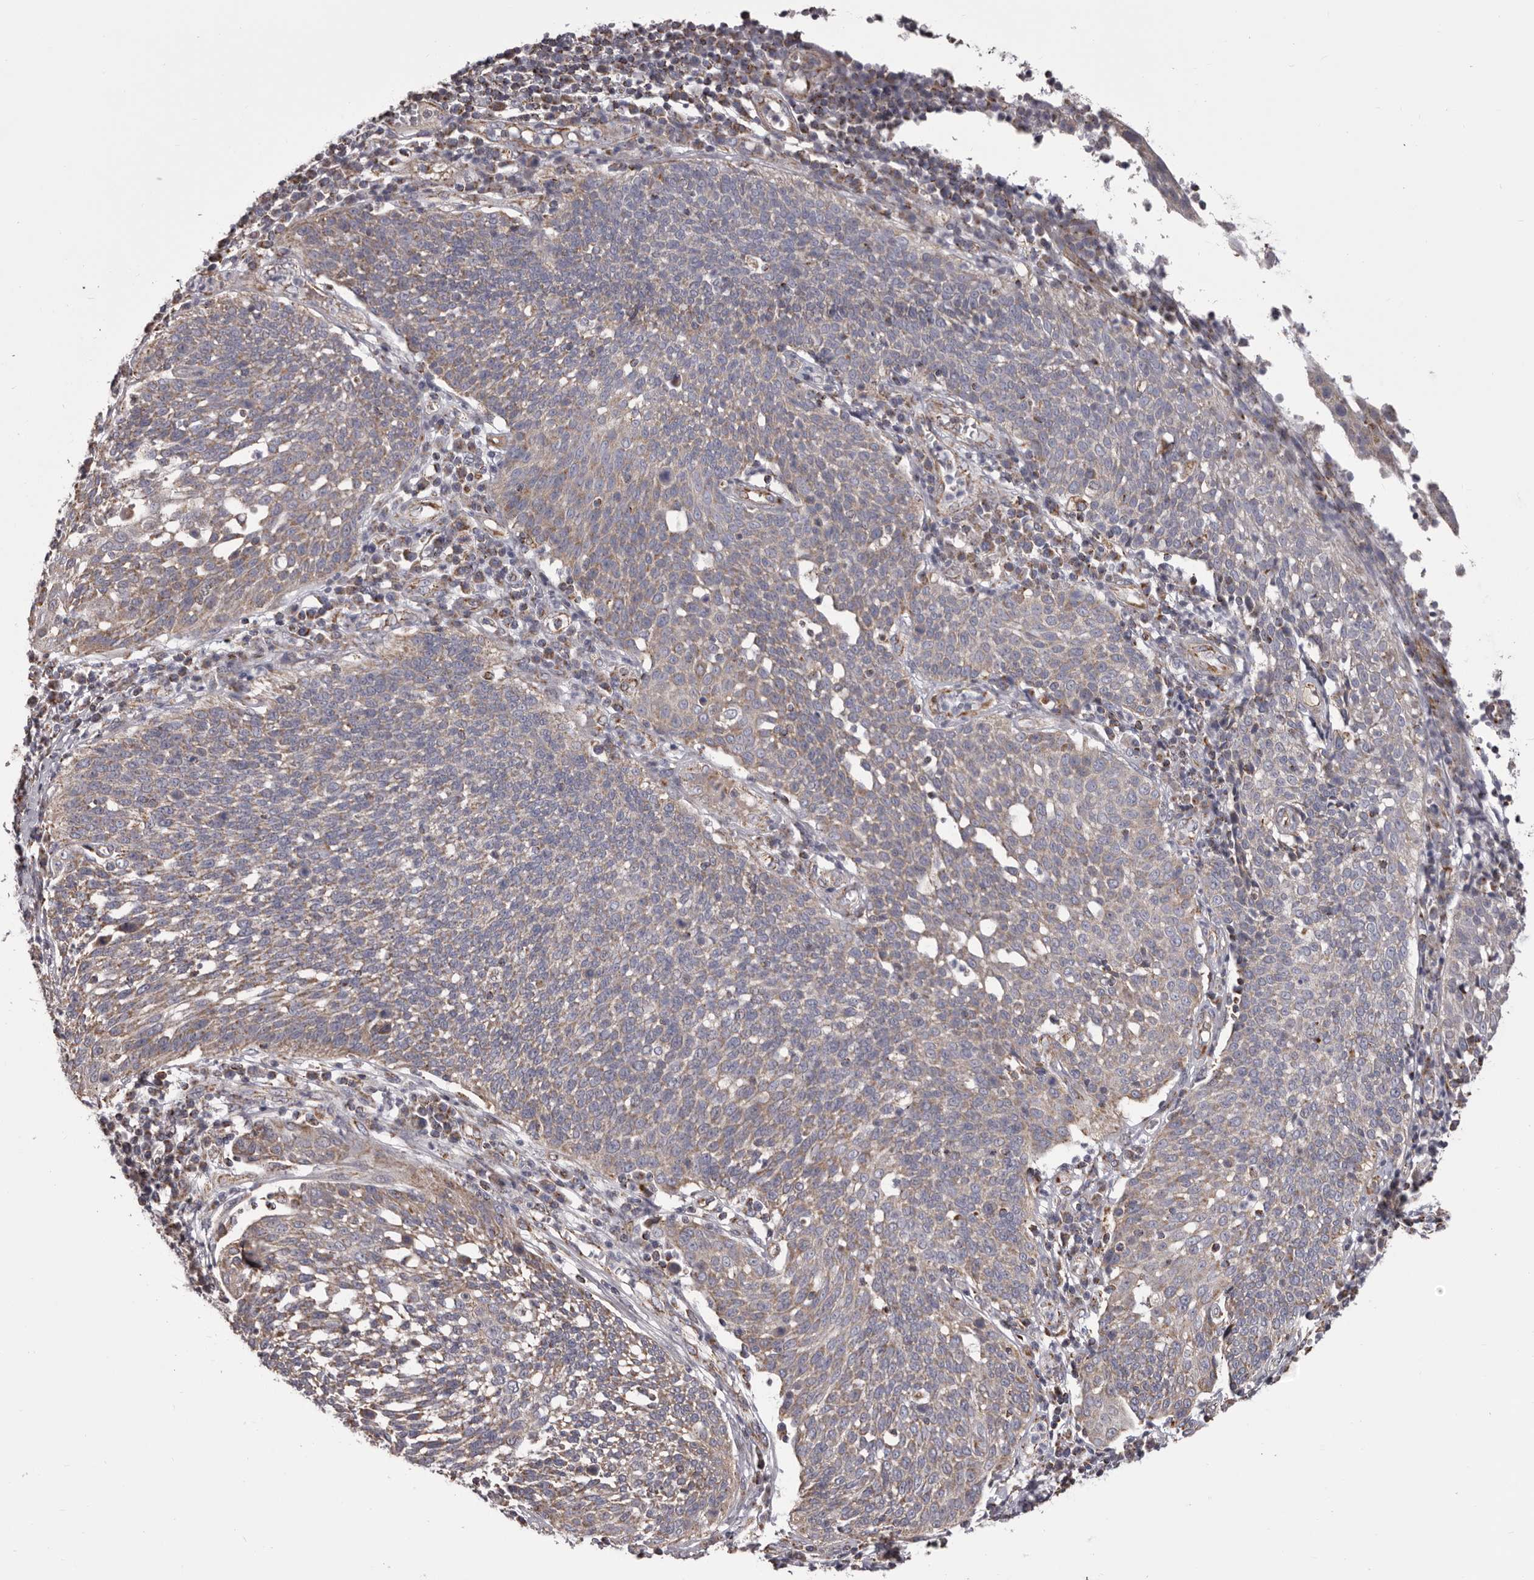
{"staining": {"intensity": "weak", "quantity": "25%-75%", "location": "cytoplasmic/membranous"}, "tissue": "cervical cancer", "cell_type": "Tumor cells", "image_type": "cancer", "snomed": [{"axis": "morphology", "description": "Squamous cell carcinoma, NOS"}, {"axis": "topography", "description": "Cervix"}], "caption": "Immunohistochemical staining of human cervical squamous cell carcinoma shows low levels of weak cytoplasmic/membranous staining in approximately 25%-75% of tumor cells. The staining is performed using DAB brown chromogen to label protein expression. The nuclei are counter-stained blue using hematoxylin.", "gene": "CHRM2", "patient": {"sex": "female", "age": 34}}